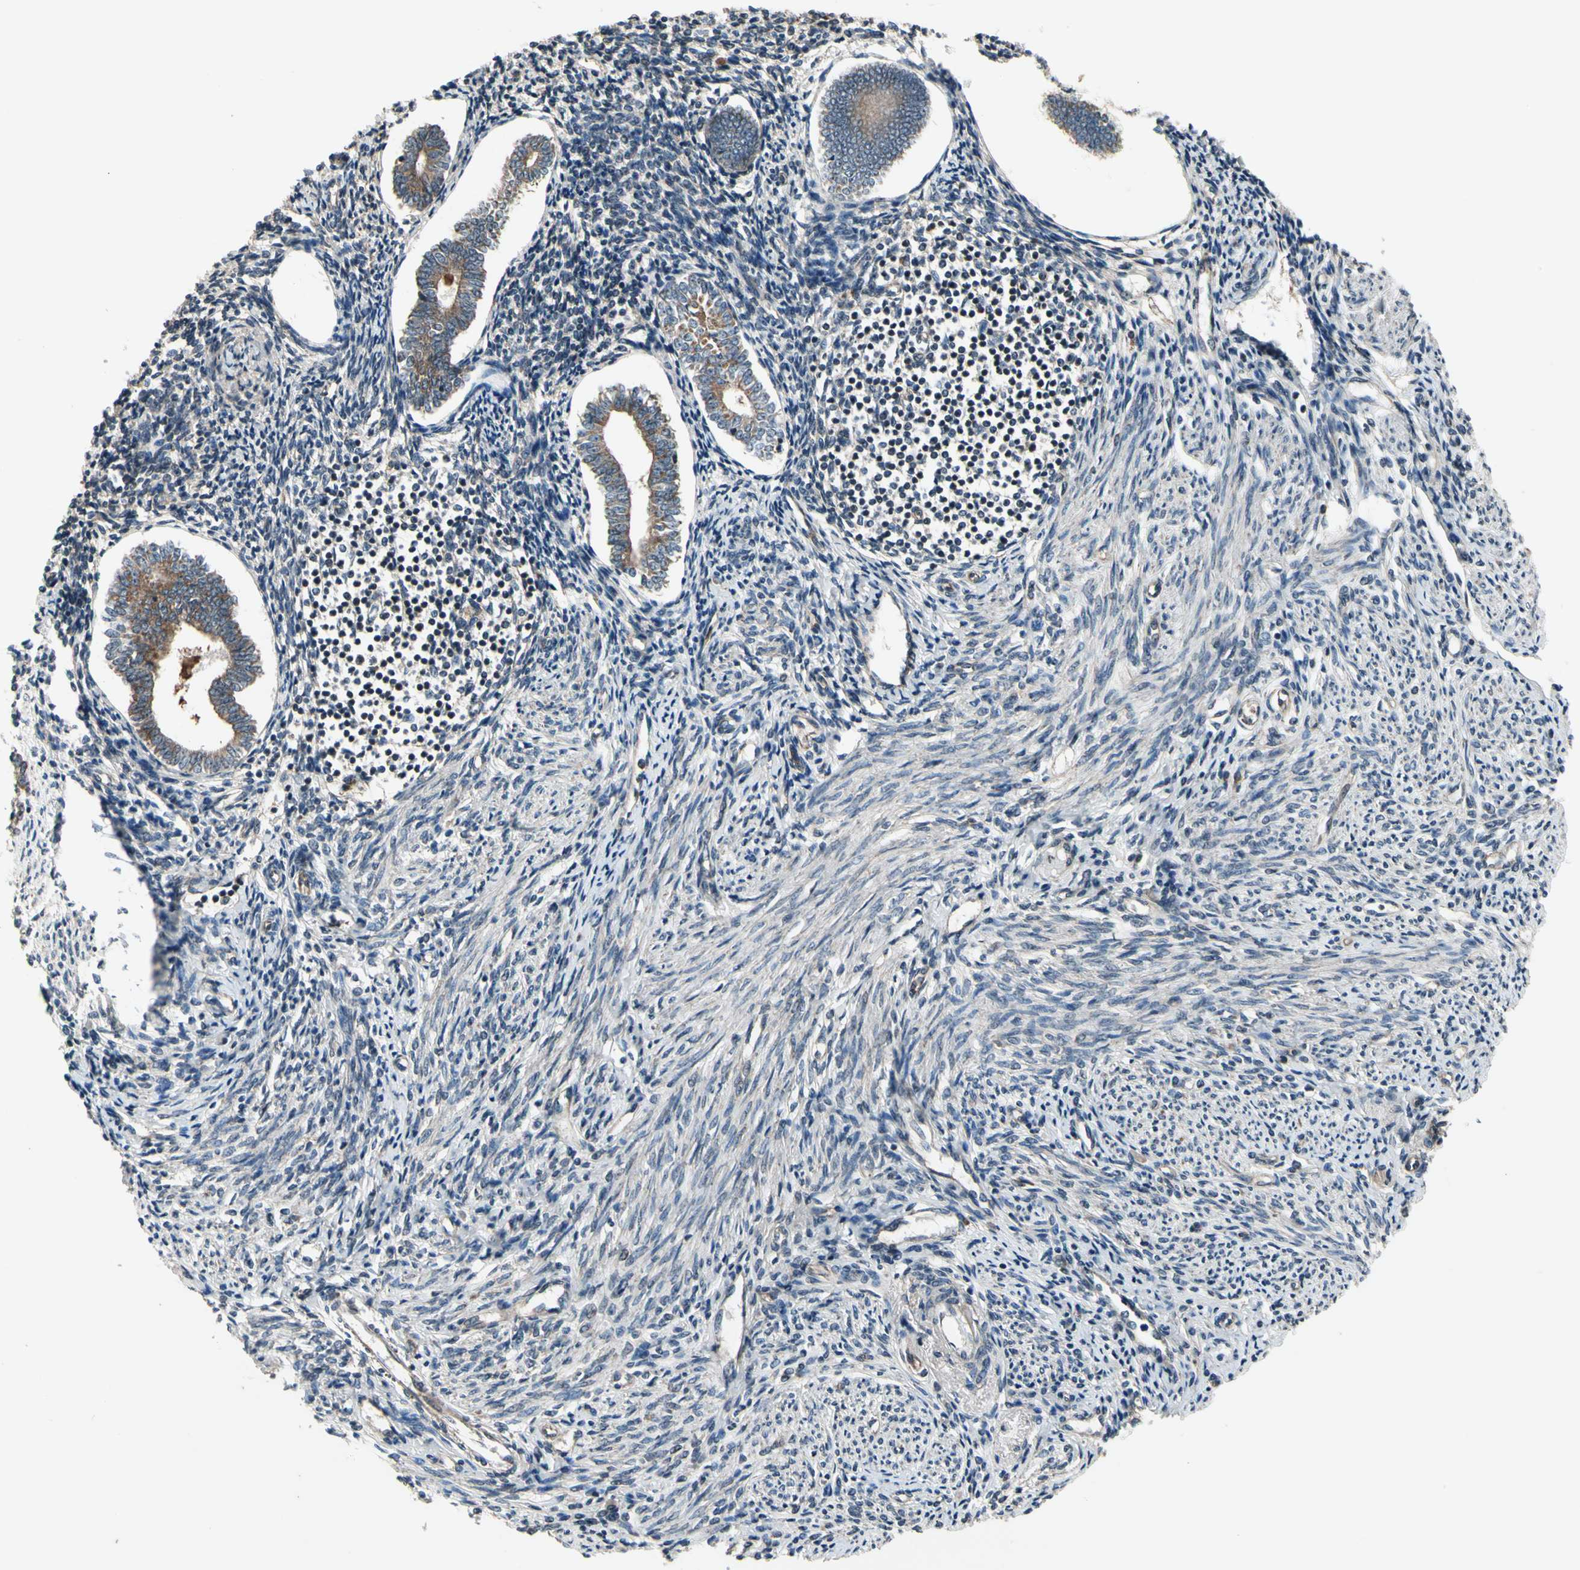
{"staining": {"intensity": "negative", "quantity": "none", "location": "none"}, "tissue": "endometrium", "cell_type": "Cells in endometrial stroma", "image_type": "normal", "snomed": [{"axis": "morphology", "description": "Normal tissue, NOS"}, {"axis": "topography", "description": "Endometrium"}], "caption": "DAB immunohistochemical staining of unremarkable endometrium demonstrates no significant expression in cells in endometrial stroma. Brightfield microscopy of immunohistochemistry stained with DAB (brown) and hematoxylin (blue), captured at high magnification.", "gene": "MBTPS2", "patient": {"sex": "female", "age": 71}}